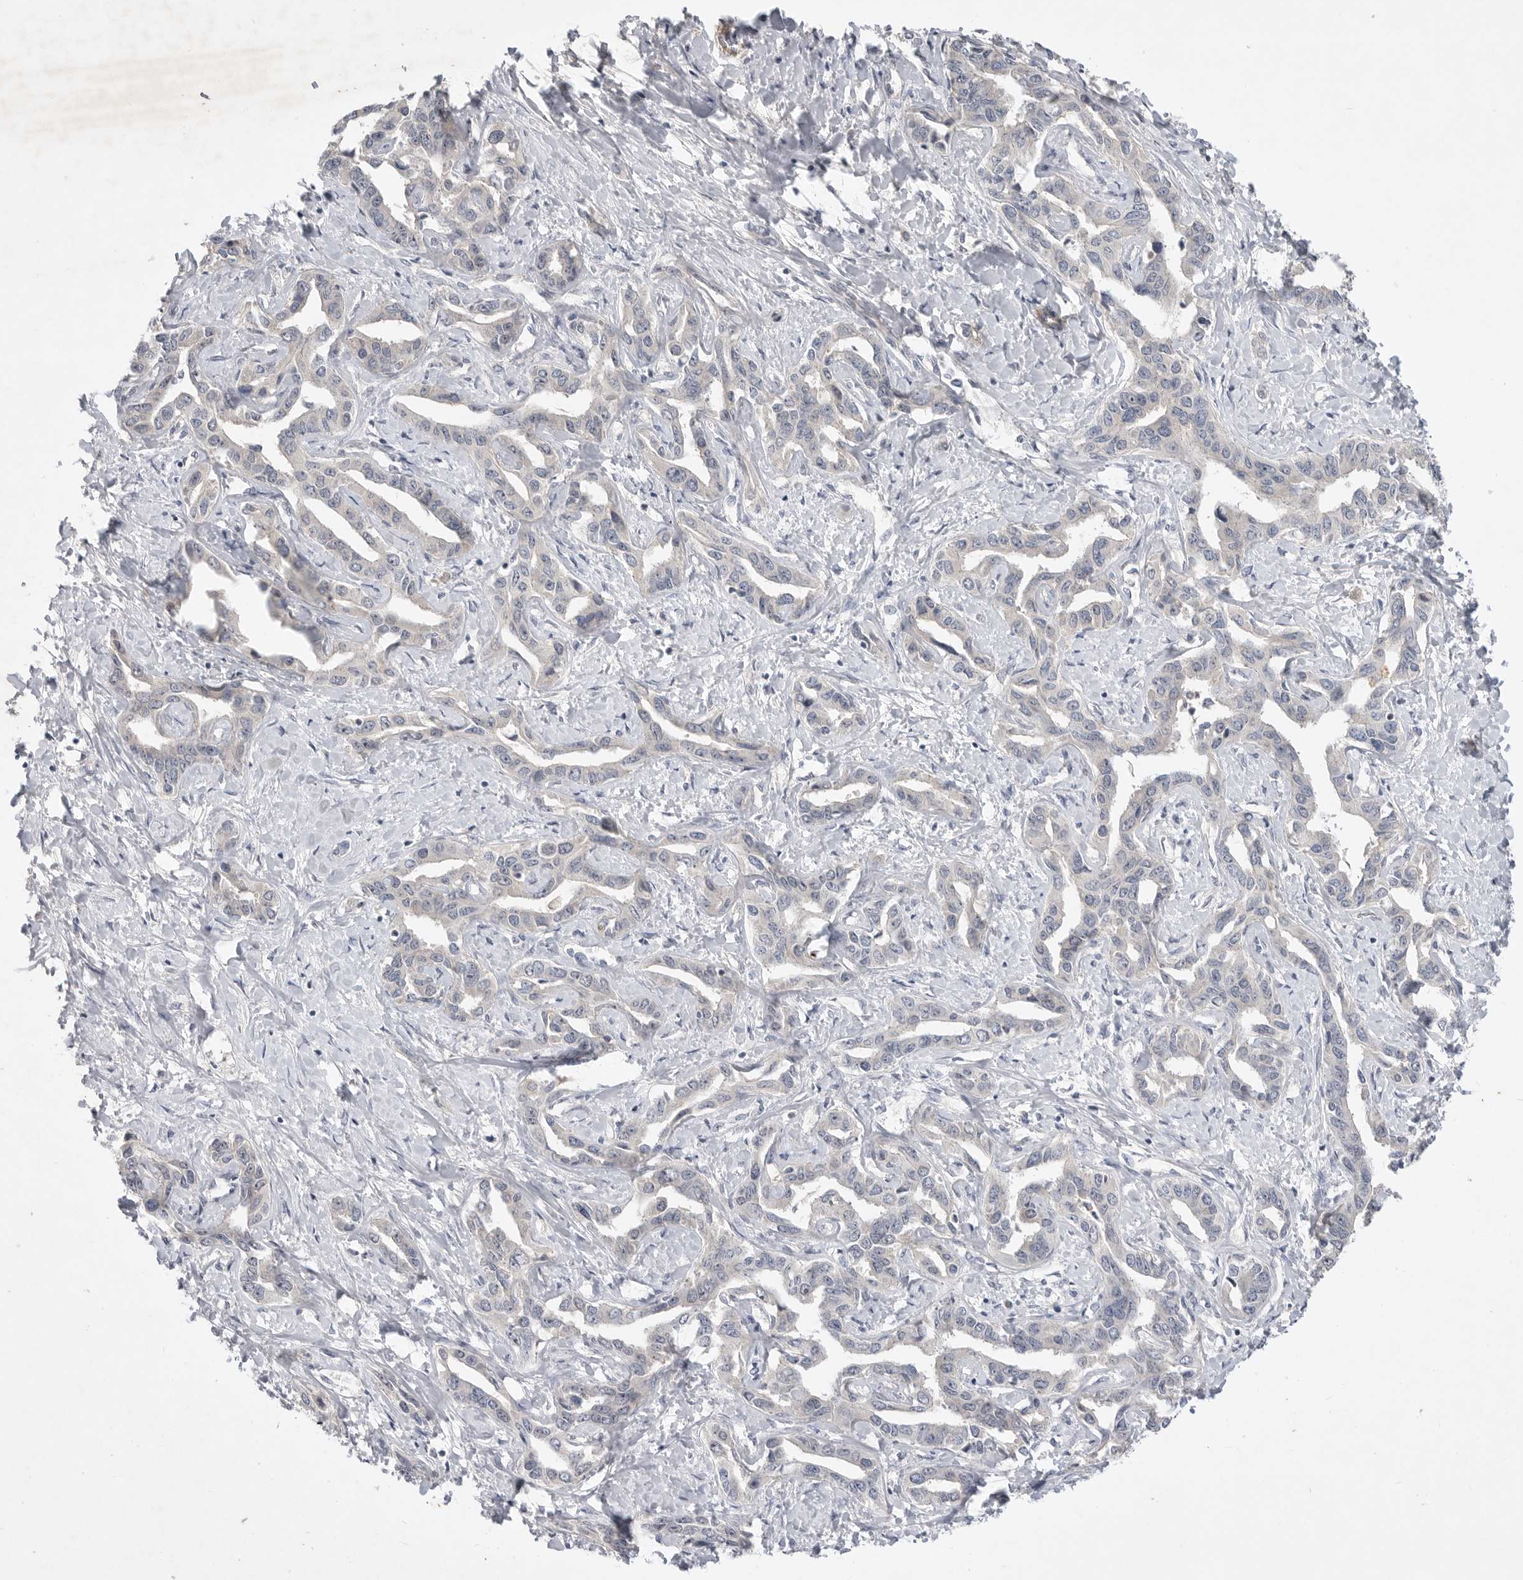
{"staining": {"intensity": "negative", "quantity": "none", "location": "none"}, "tissue": "liver cancer", "cell_type": "Tumor cells", "image_type": "cancer", "snomed": [{"axis": "morphology", "description": "Cholangiocarcinoma"}, {"axis": "topography", "description": "Liver"}], "caption": "A micrograph of liver cholangiocarcinoma stained for a protein demonstrates no brown staining in tumor cells.", "gene": "ITGAD", "patient": {"sex": "male", "age": 59}}